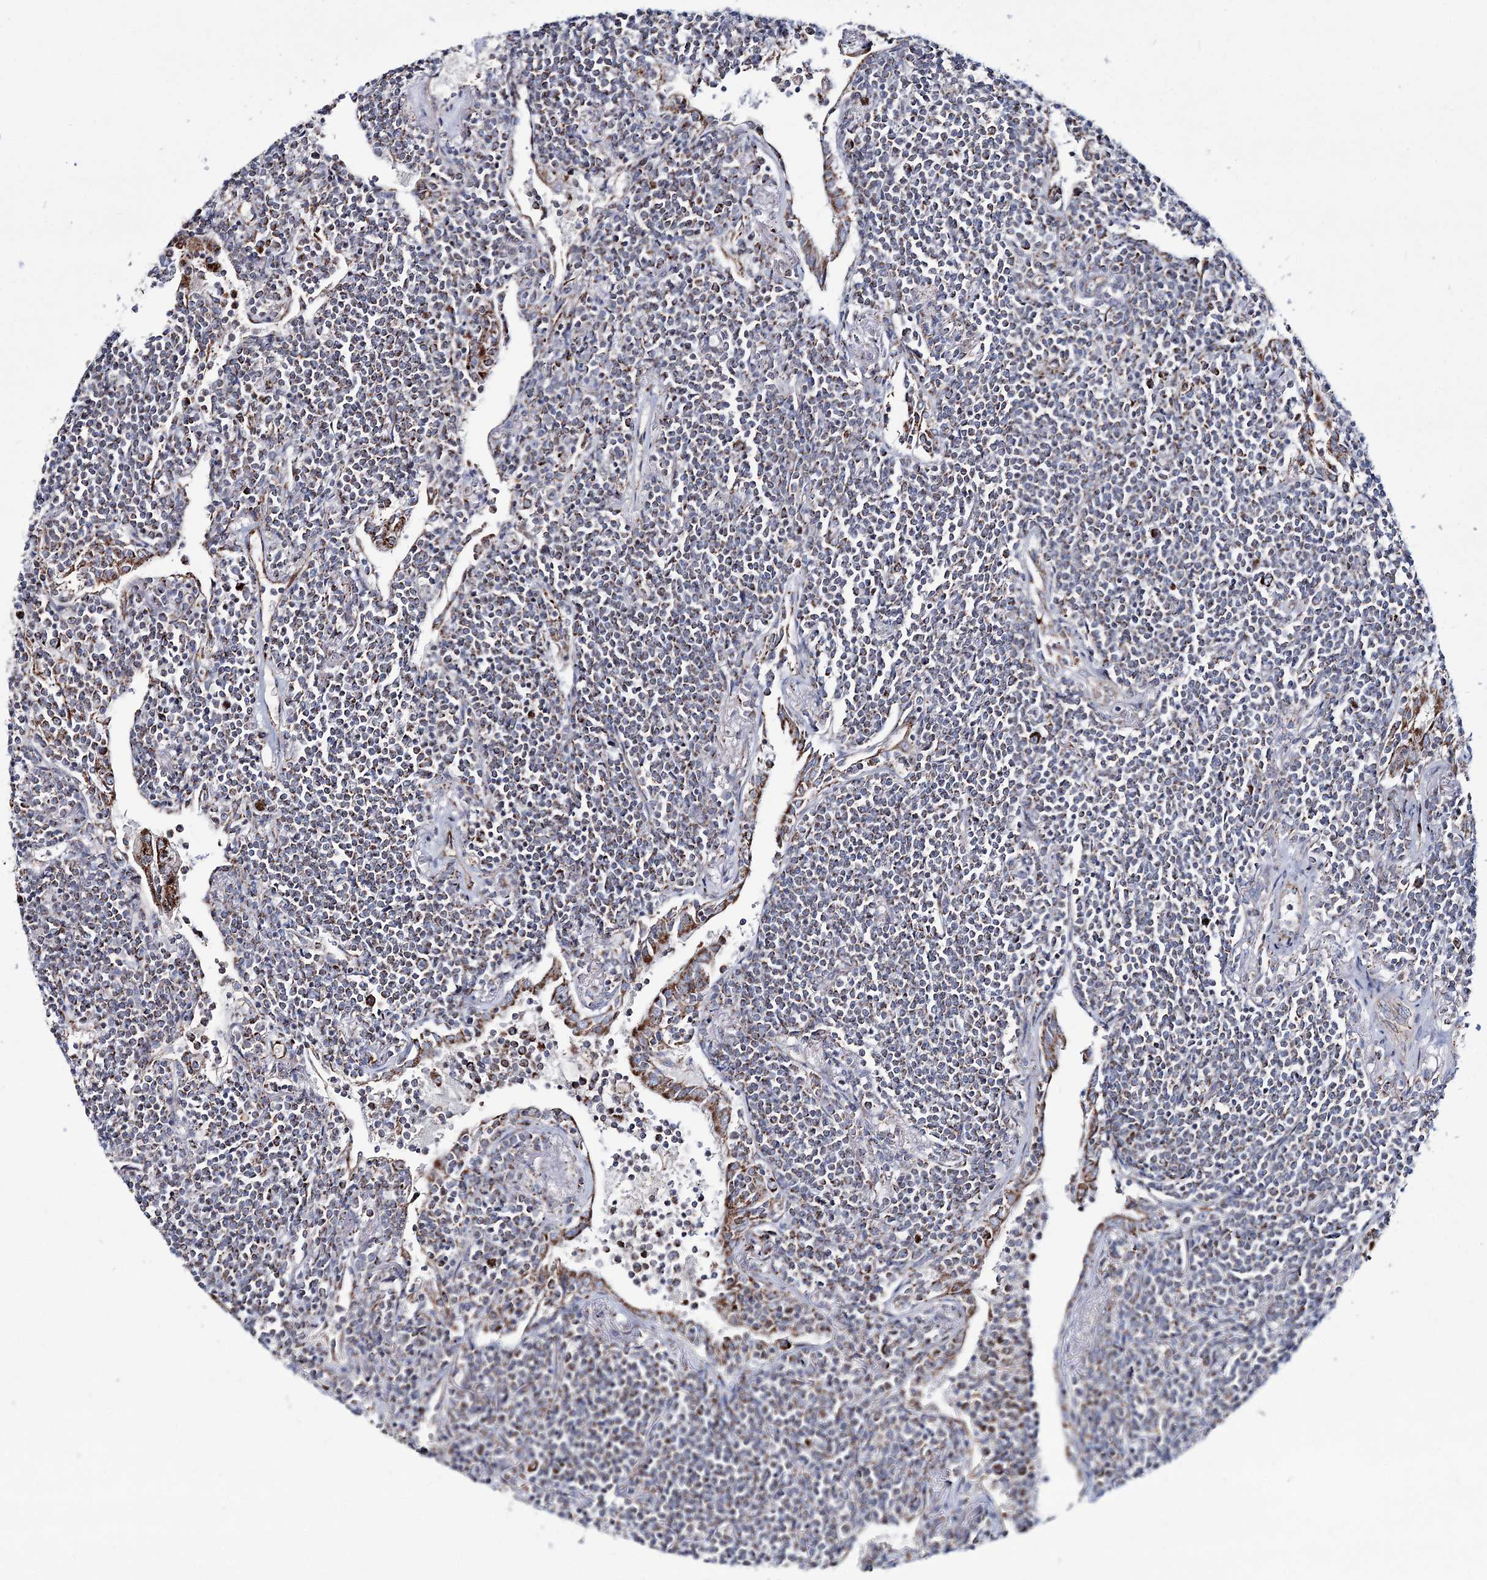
{"staining": {"intensity": "weak", "quantity": "25%-75%", "location": "cytoplasmic/membranous"}, "tissue": "lymphoma", "cell_type": "Tumor cells", "image_type": "cancer", "snomed": [{"axis": "morphology", "description": "Malignant lymphoma, non-Hodgkin's type, Low grade"}, {"axis": "topography", "description": "Lung"}], "caption": "Human low-grade malignant lymphoma, non-Hodgkin's type stained with a brown dye demonstrates weak cytoplasmic/membranous positive staining in about 25%-75% of tumor cells.", "gene": "ARHGAP6", "patient": {"sex": "female", "age": 71}}